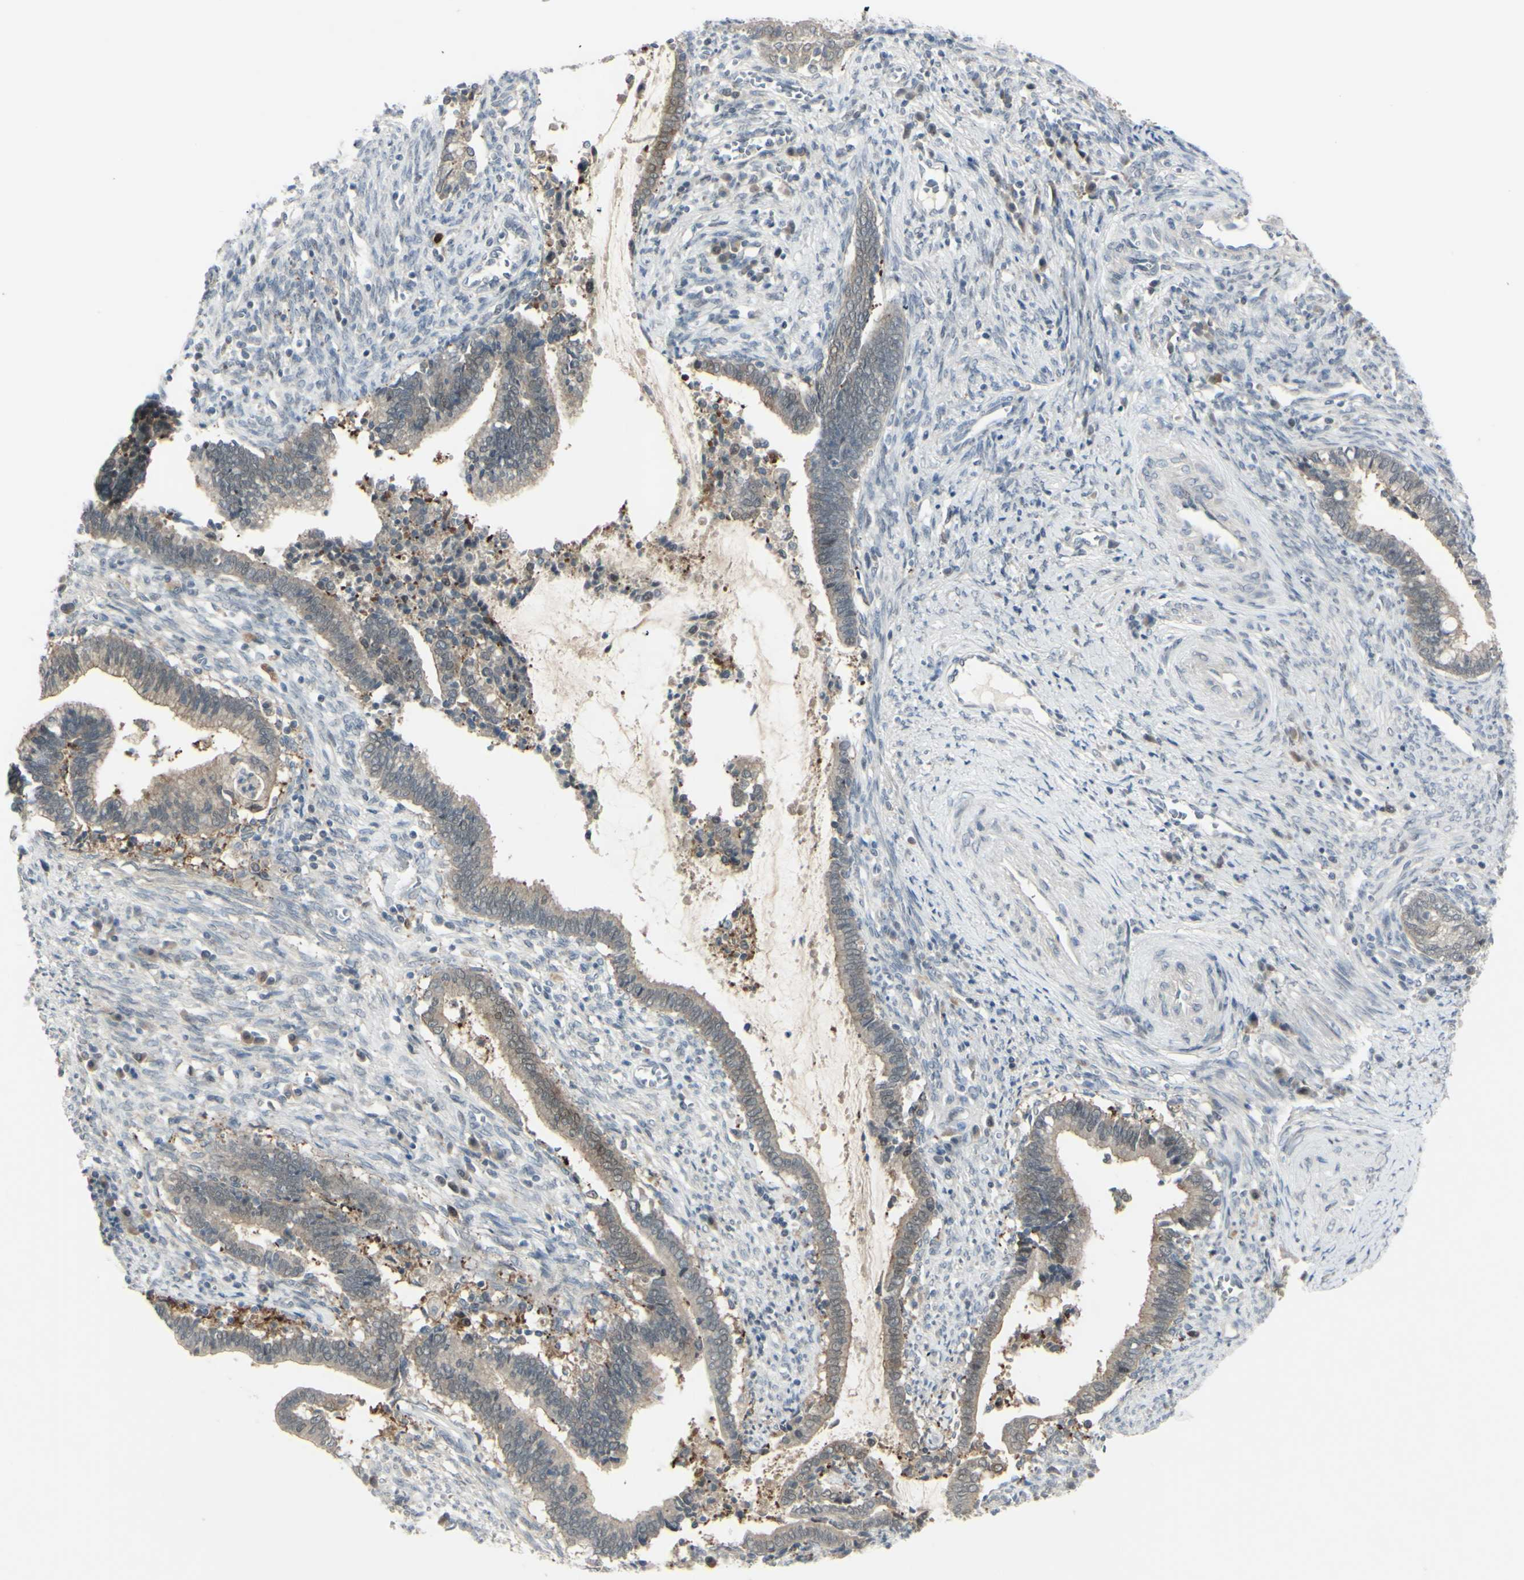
{"staining": {"intensity": "weak", "quantity": "<25%", "location": "cytoplasmic/membranous"}, "tissue": "cervical cancer", "cell_type": "Tumor cells", "image_type": "cancer", "snomed": [{"axis": "morphology", "description": "Adenocarcinoma, NOS"}, {"axis": "topography", "description": "Cervix"}], "caption": "Immunohistochemistry histopathology image of neoplastic tissue: human cervical cancer (adenocarcinoma) stained with DAB shows no significant protein positivity in tumor cells.", "gene": "ETNK1", "patient": {"sex": "female", "age": 44}}